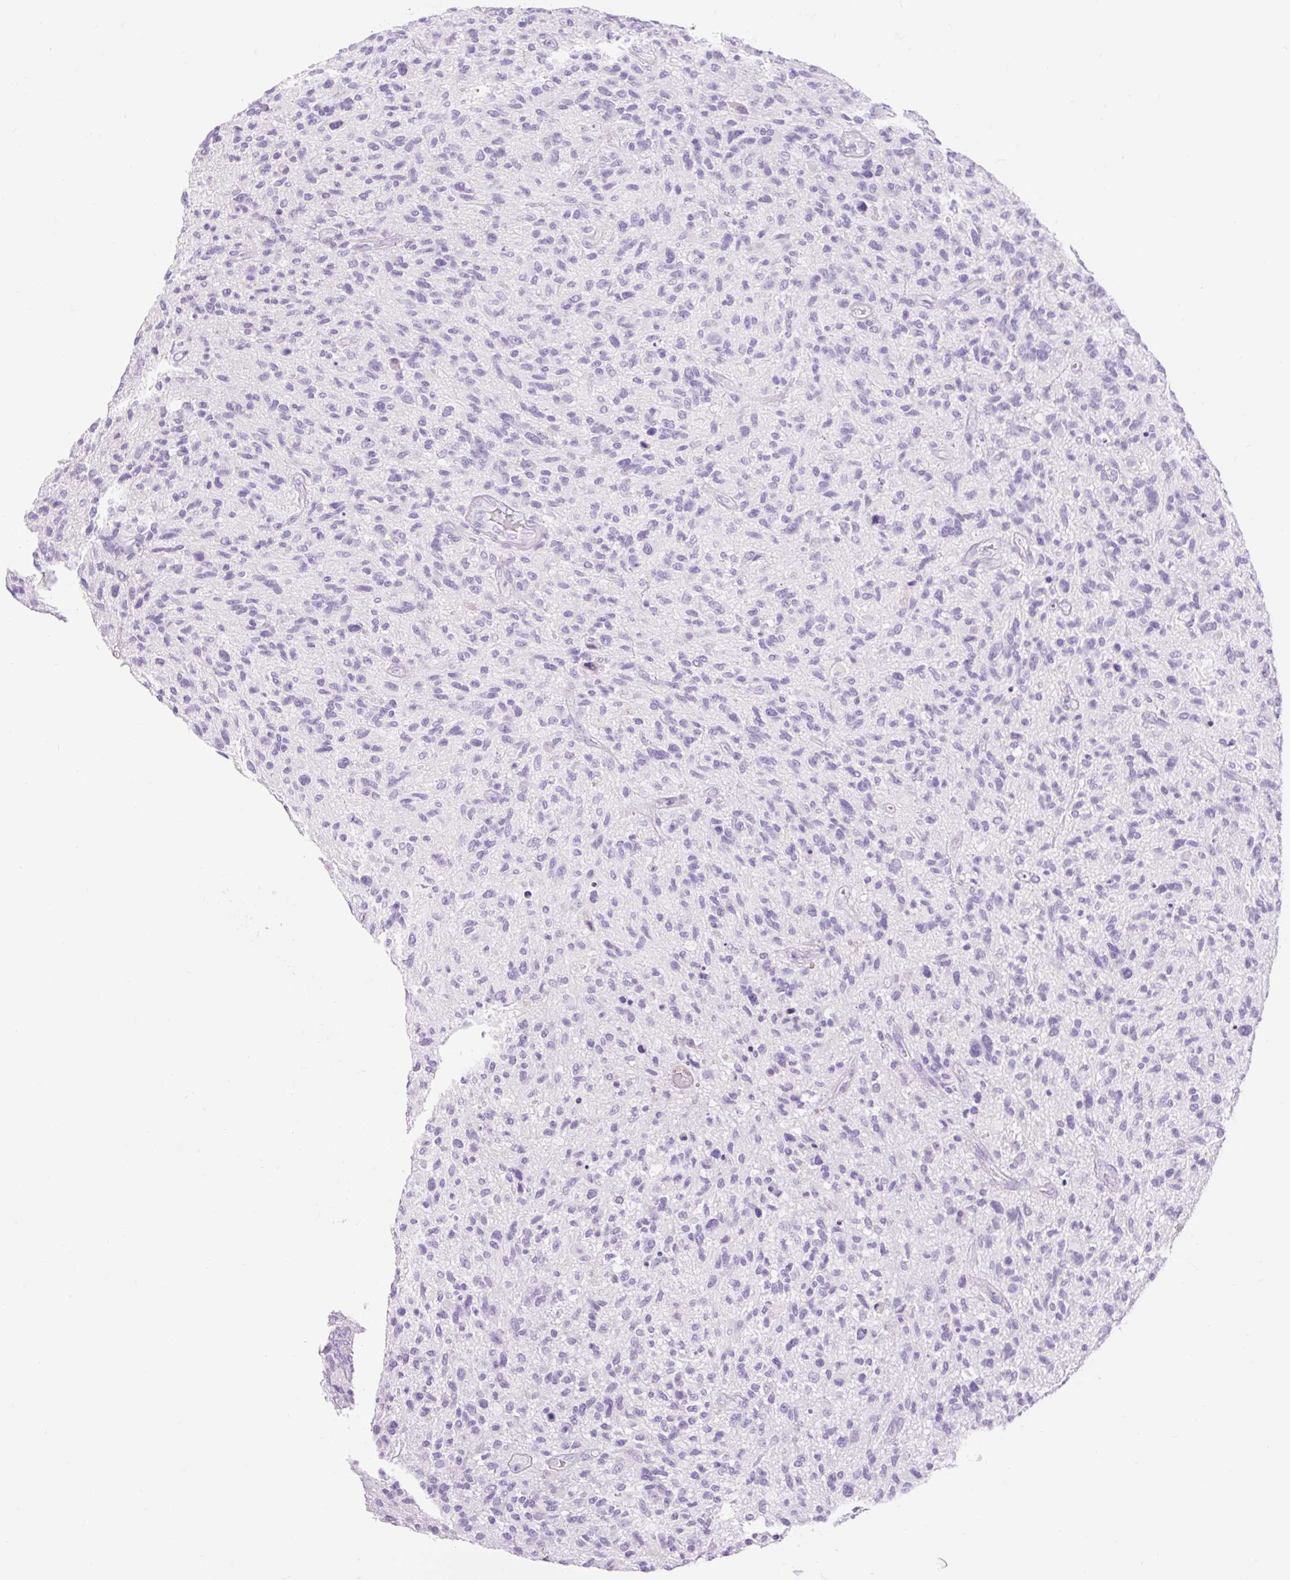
{"staining": {"intensity": "negative", "quantity": "none", "location": "none"}, "tissue": "glioma", "cell_type": "Tumor cells", "image_type": "cancer", "snomed": [{"axis": "morphology", "description": "Glioma, malignant, High grade"}, {"axis": "topography", "description": "Brain"}], "caption": "Tumor cells show no significant staining in high-grade glioma (malignant).", "gene": "SLC25A40", "patient": {"sex": "male", "age": 47}}